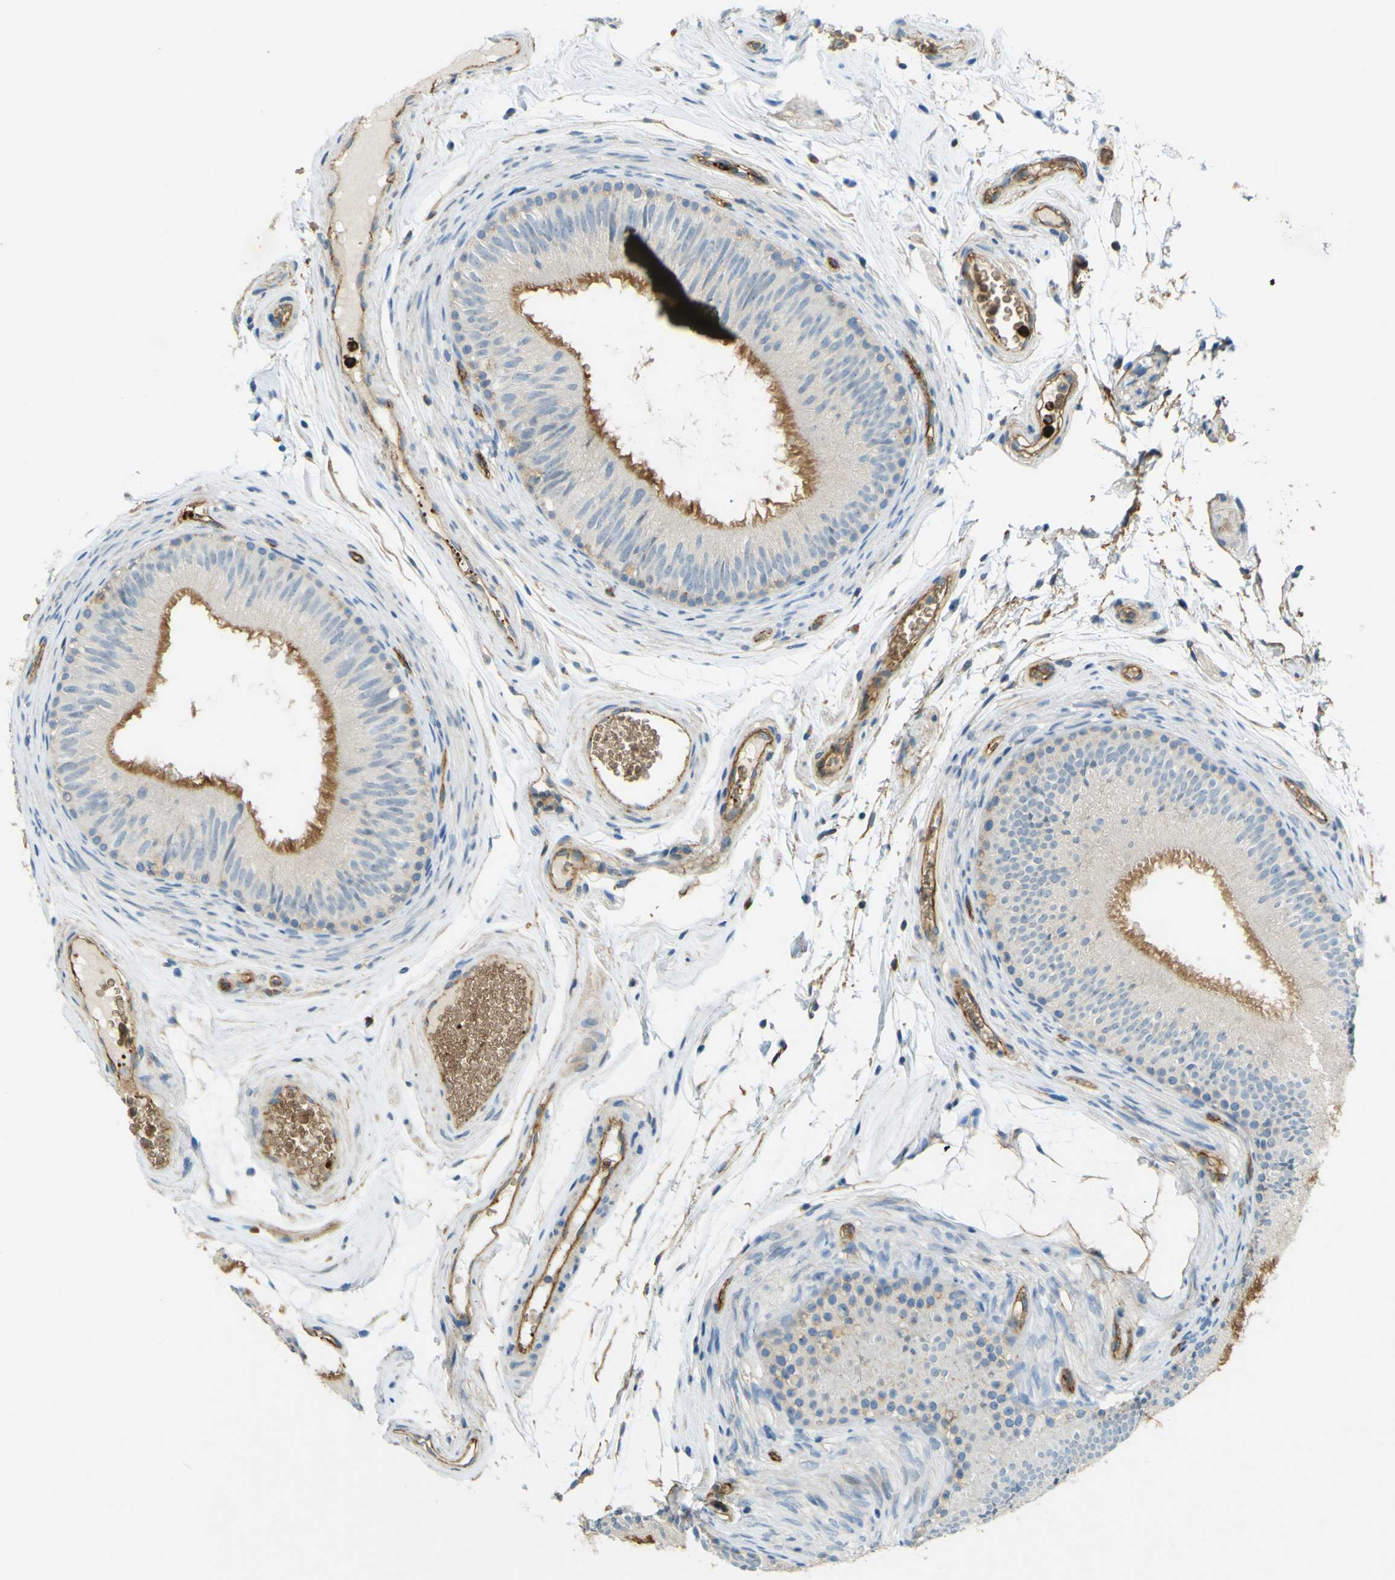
{"staining": {"intensity": "strong", "quantity": ">75%", "location": "cytoplasmic/membranous"}, "tissue": "epididymis", "cell_type": "Glandular cells", "image_type": "normal", "snomed": [{"axis": "morphology", "description": "Normal tissue, NOS"}, {"axis": "topography", "description": "Epididymis"}], "caption": "Immunohistochemistry photomicrograph of normal human epididymis stained for a protein (brown), which reveals high levels of strong cytoplasmic/membranous staining in approximately >75% of glandular cells.", "gene": "PLXDC1", "patient": {"sex": "male", "age": 36}}